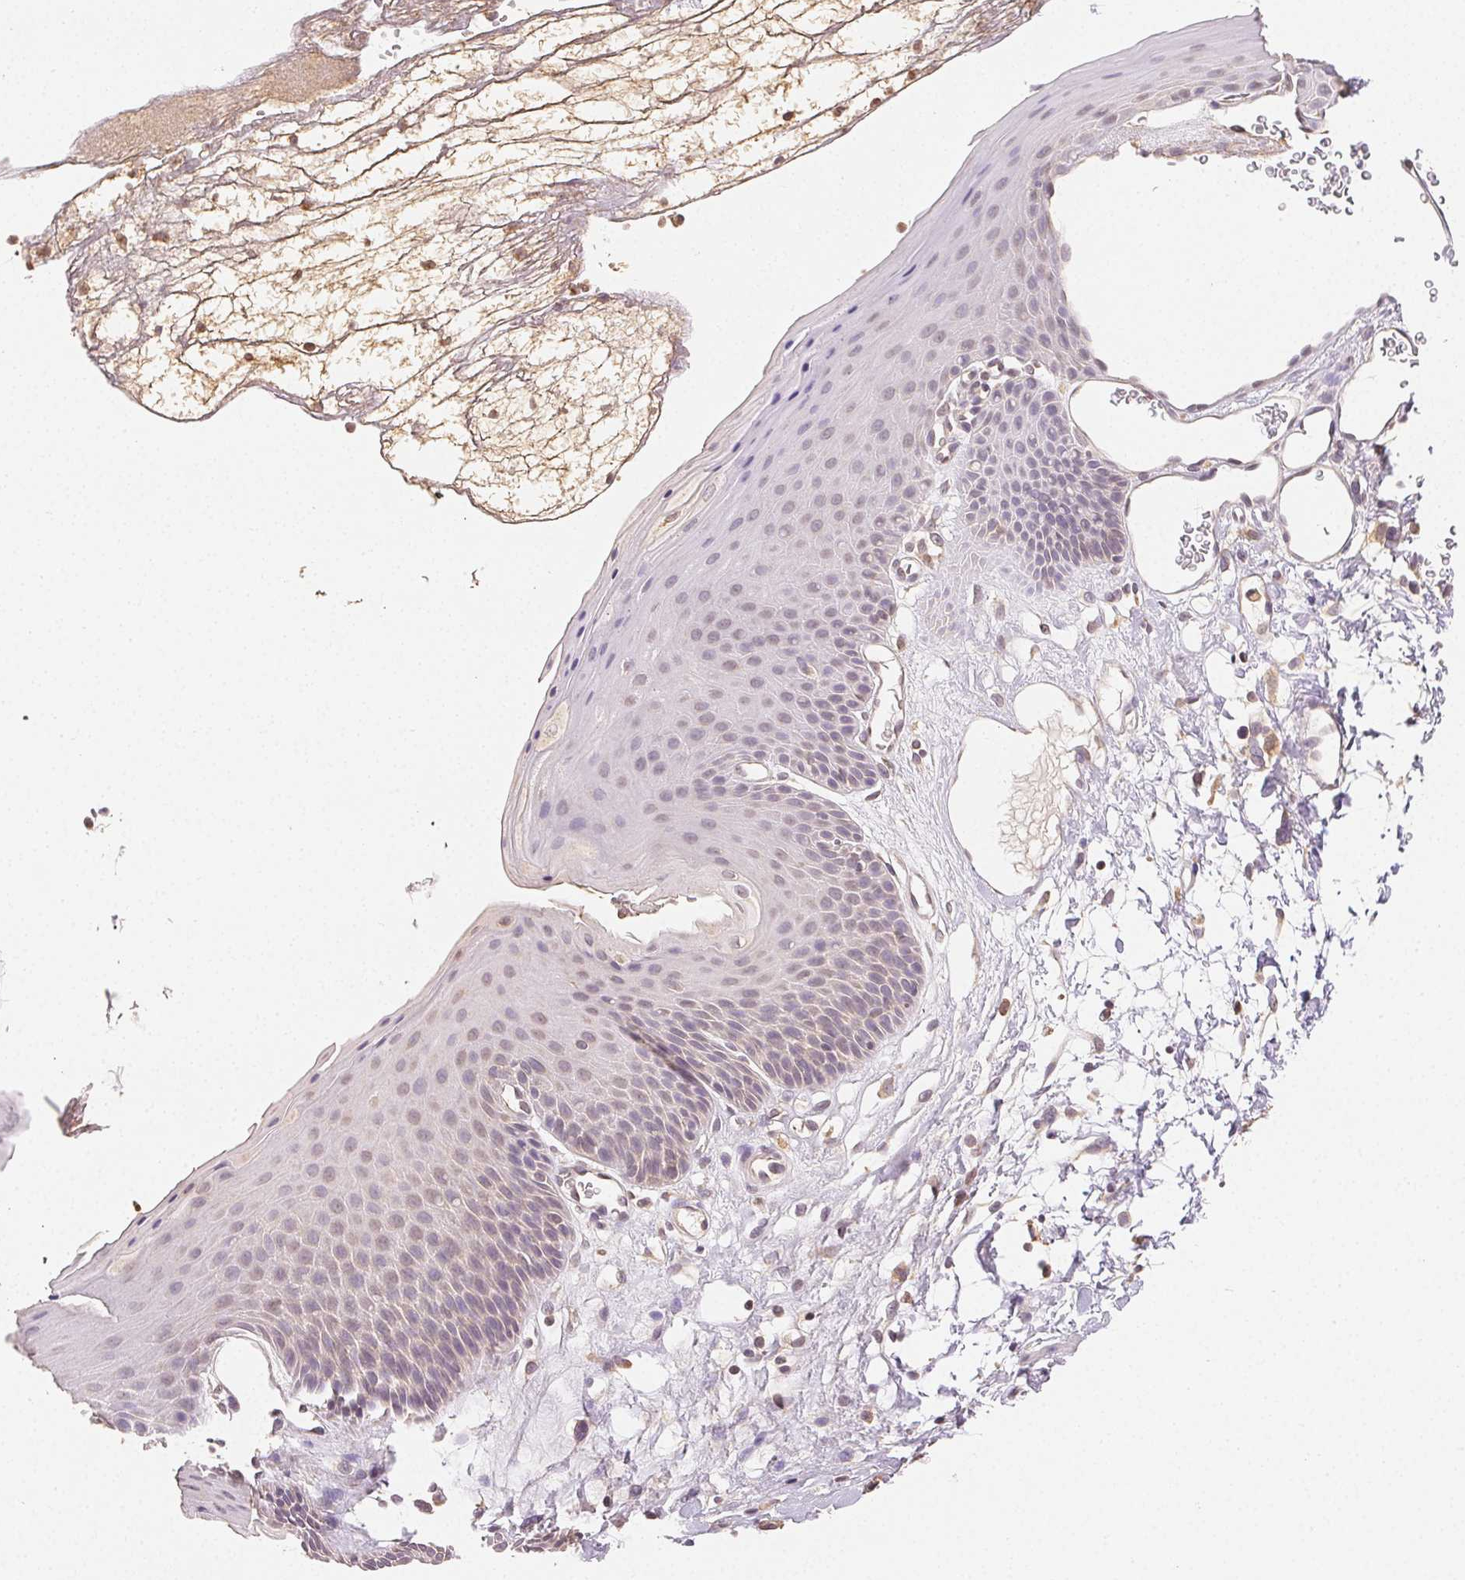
{"staining": {"intensity": "negative", "quantity": "none", "location": "none"}, "tissue": "skin", "cell_type": "Epidermal cells", "image_type": "normal", "snomed": [{"axis": "morphology", "description": "Normal tissue, NOS"}, {"axis": "topography", "description": "Anal"}], "caption": "Immunohistochemistry of benign skin demonstrates no positivity in epidermal cells. Brightfield microscopy of IHC stained with DAB (brown) and hematoxylin (blue), captured at high magnification.", "gene": "SEZ6L2", "patient": {"sex": "male", "age": 53}}